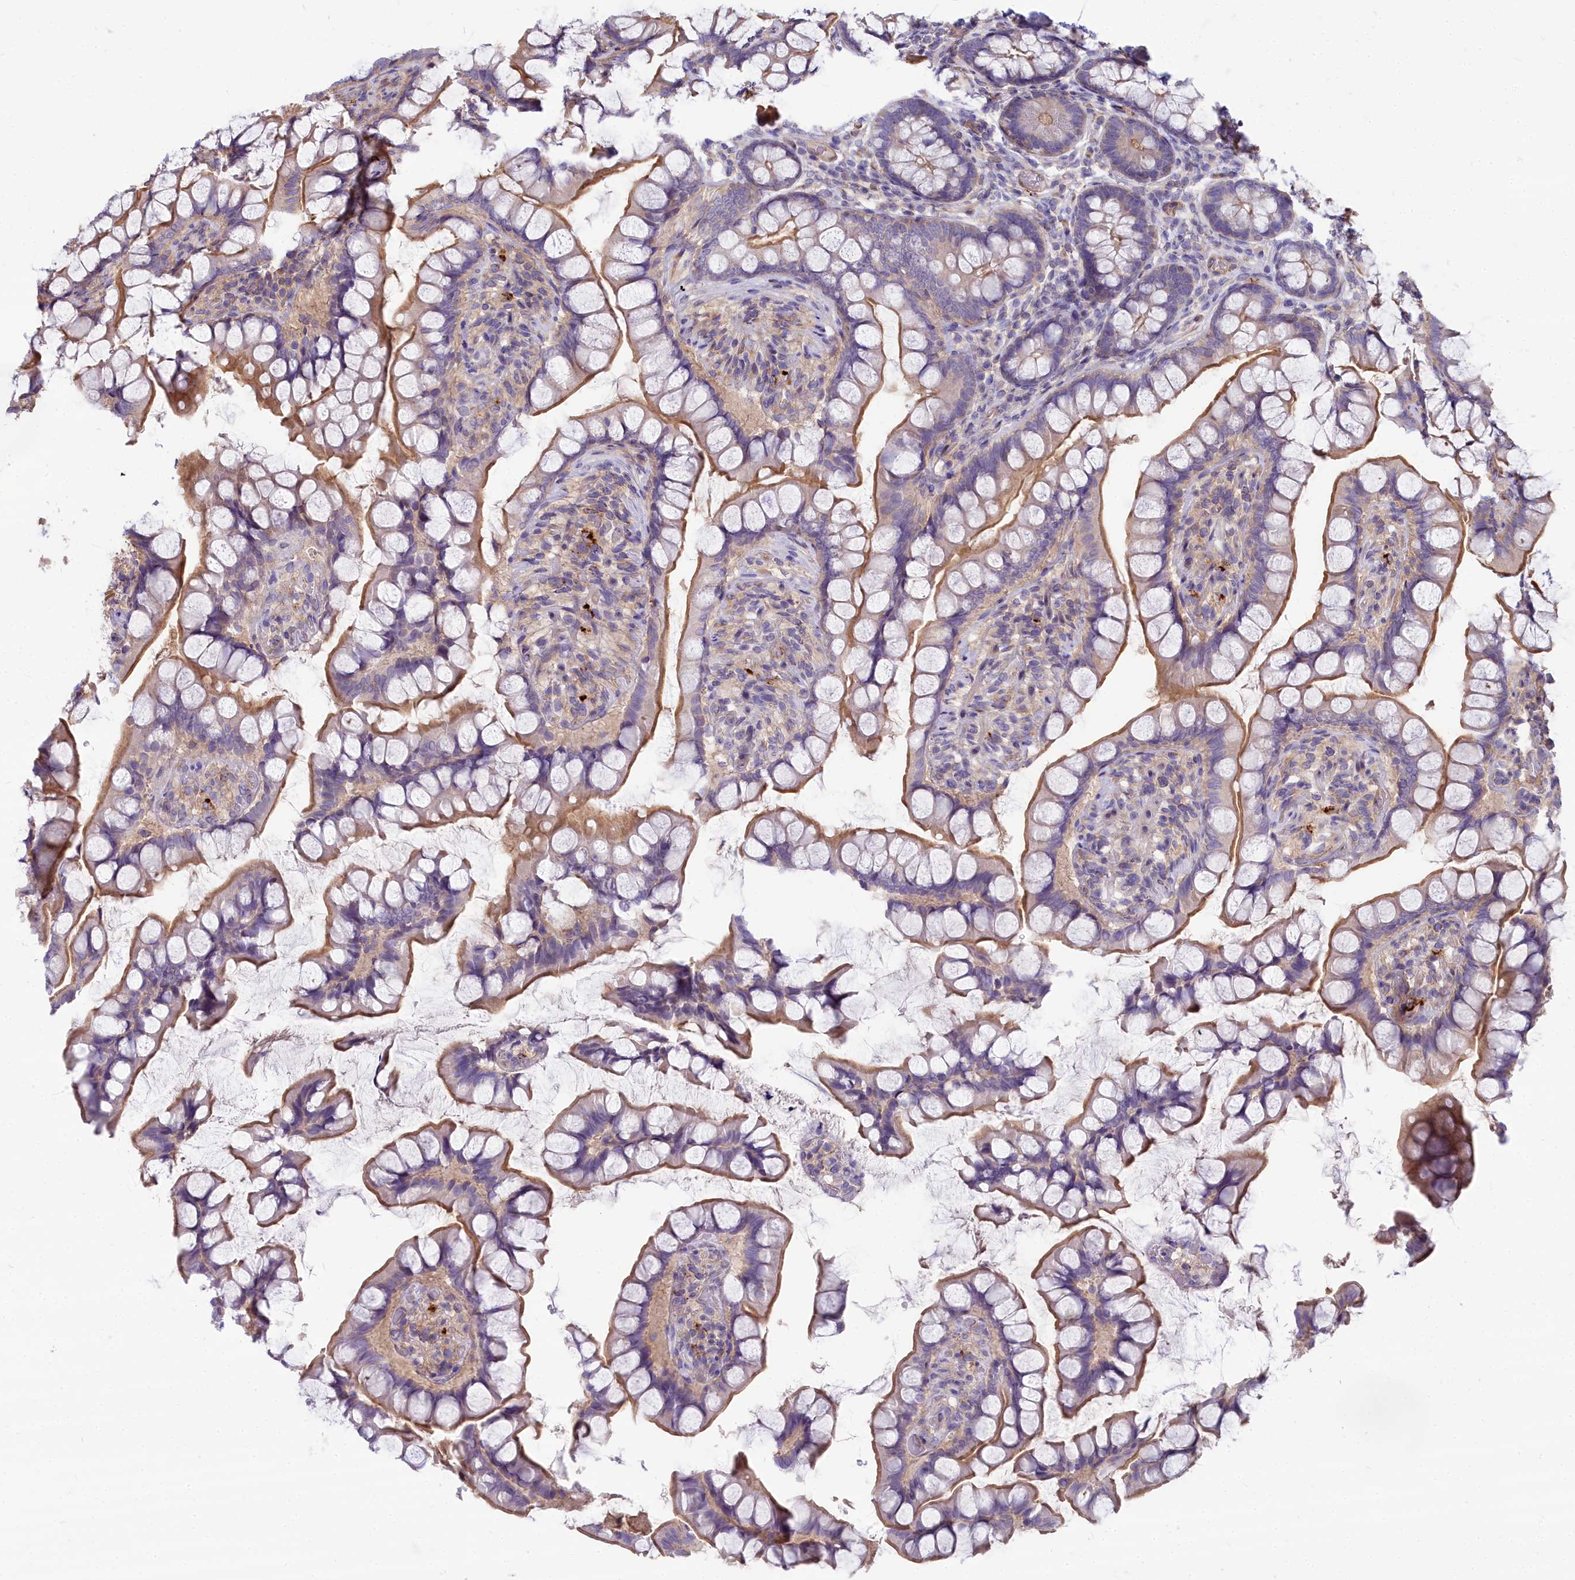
{"staining": {"intensity": "moderate", "quantity": "<25%", "location": "cytoplasmic/membranous"}, "tissue": "small intestine", "cell_type": "Glandular cells", "image_type": "normal", "snomed": [{"axis": "morphology", "description": "Normal tissue, NOS"}, {"axis": "topography", "description": "Small intestine"}], "caption": "A brown stain labels moderate cytoplasmic/membranous positivity of a protein in glandular cells of normal small intestine. The protein is stained brown, and the nuclei are stained in blue (DAB (3,3'-diaminobenzidine) IHC with brightfield microscopy, high magnification).", "gene": "HLA", "patient": {"sex": "male", "age": 70}}